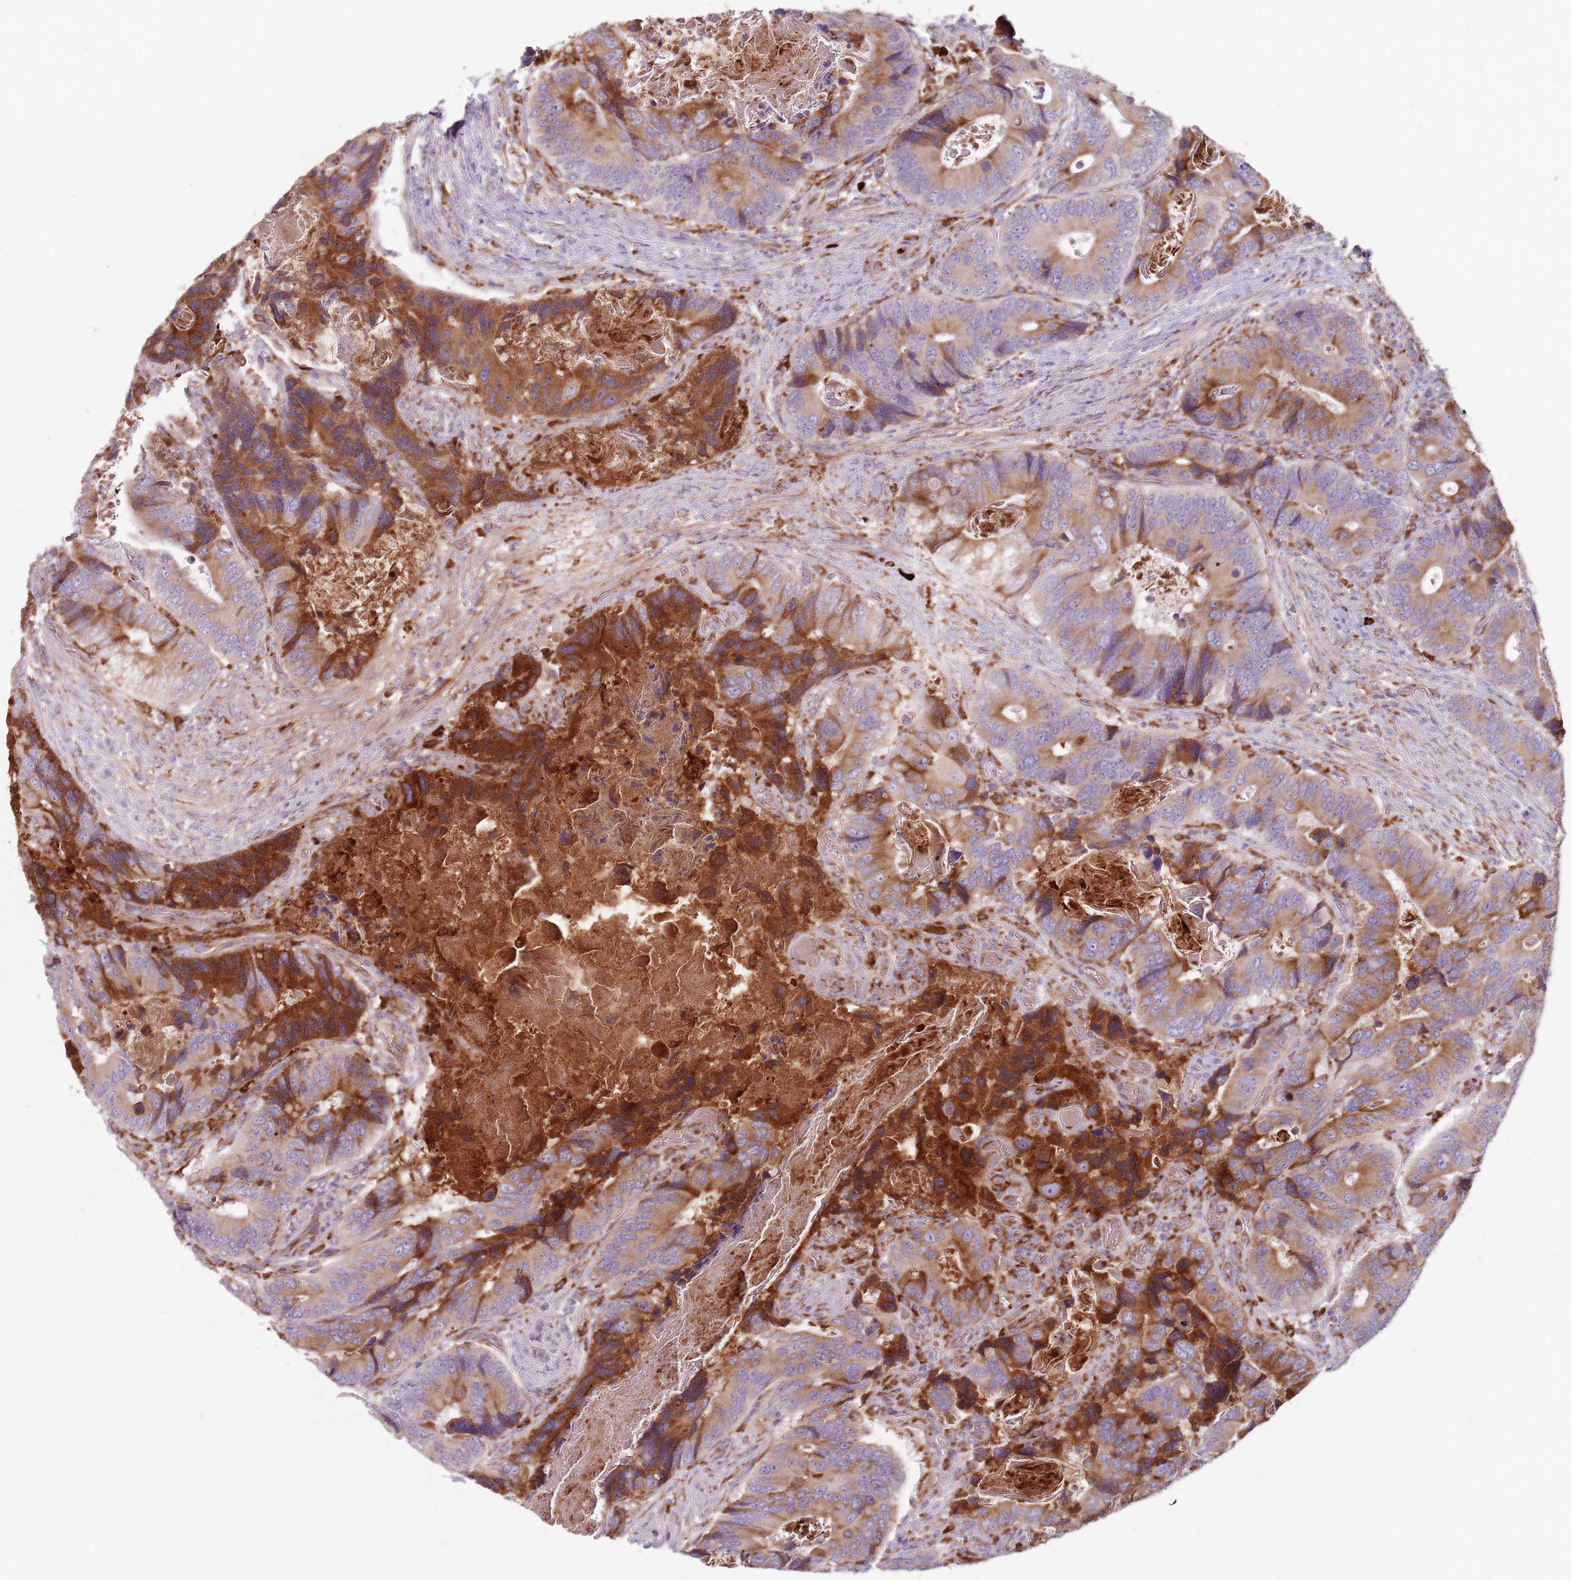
{"staining": {"intensity": "strong", "quantity": "25%-75%", "location": "cytoplasmic/membranous"}, "tissue": "colorectal cancer", "cell_type": "Tumor cells", "image_type": "cancer", "snomed": [{"axis": "morphology", "description": "Adenocarcinoma, NOS"}, {"axis": "topography", "description": "Colon"}], "caption": "Colorectal cancer stained with a protein marker demonstrates strong staining in tumor cells.", "gene": "COLGALT1", "patient": {"sex": "male", "age": 84}}